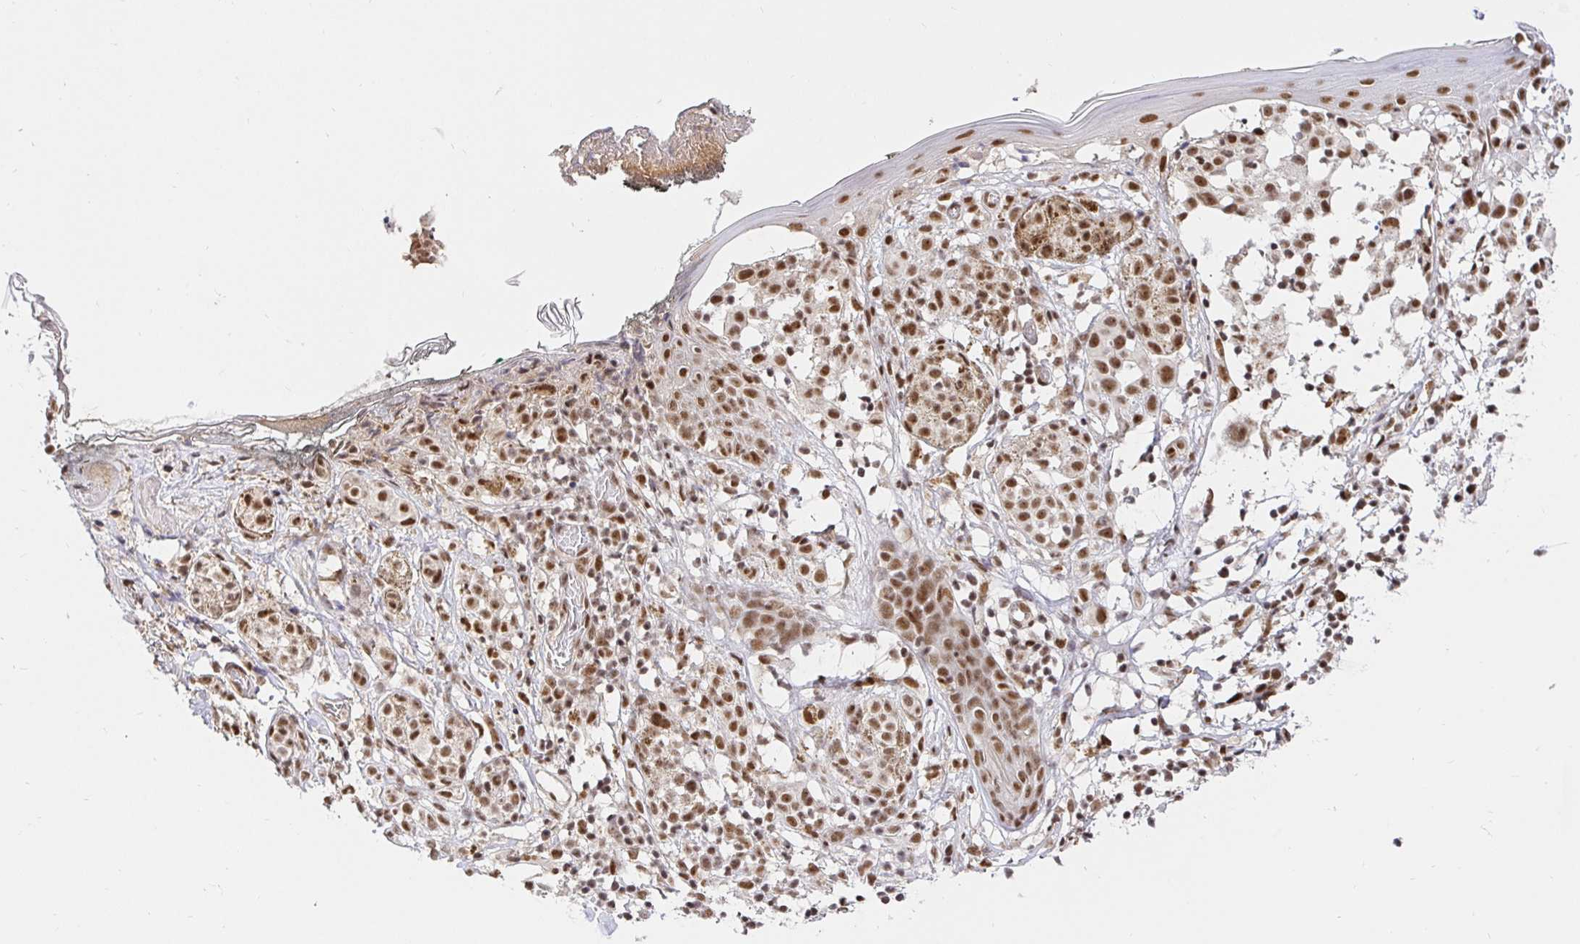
{"staining": {"intensity": "moderate", "quantity": ">75%", "location": "nuclear"}, "tissue": "skin", "cell_type": "Fibroblasts", "image_type": "normal", "snomed": [{"axis": "morphology", "description": "Normal tissue, NOS"}, {"axis": "topography", "description": "Skin"}], "caption": "Immunohistochemical staining of normal skin reveals medium levels of moderate nuclear staining in about >75% of fibroblasts.", "gene": "USF1", "patient": {"sex": "female", "age": 34}}